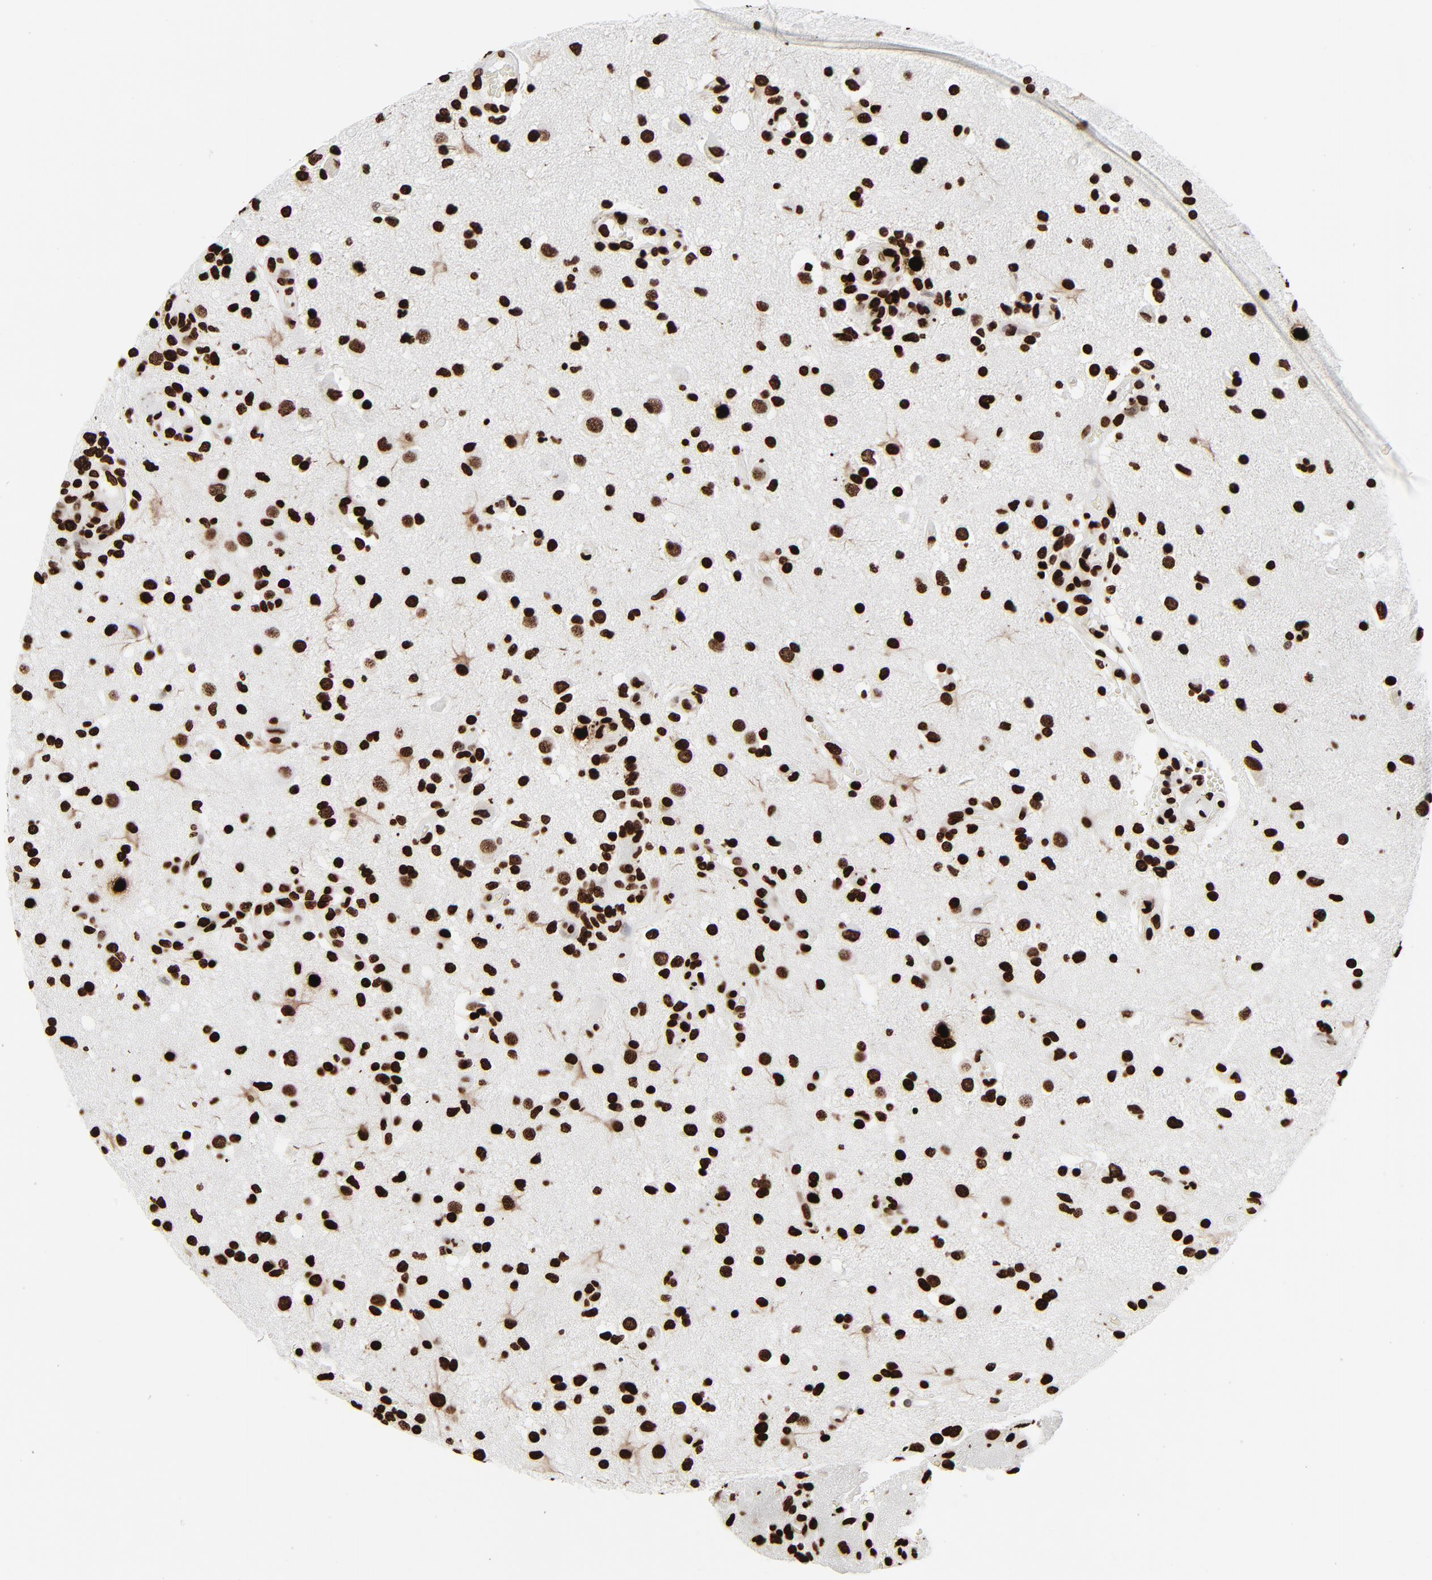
{"staining": {"intensity": "strong", "quantity": ">75%", "location": "nuclear"}, "tissue": "glioma", "cell_type": "Tumor cells", "image_type": "cancer", "snomed": [{"axis": "morphology", "description": "Normal tissue, NOS"}, {"axis": "morphology", "description": "Glioma, malignant, High grade"}, {"axis": "topography", "description": "Cerebral cortex"}], "caption": "Immunohistochemical staining of glioma demonstrates high levels of strong nuclear positivity in approximately >75% of tumor cells. (brown staining indicates protein expression, while blue staining denotes nuclei).", "gene": "H3-4", "patient": {"sex": "male", "age": 75}}